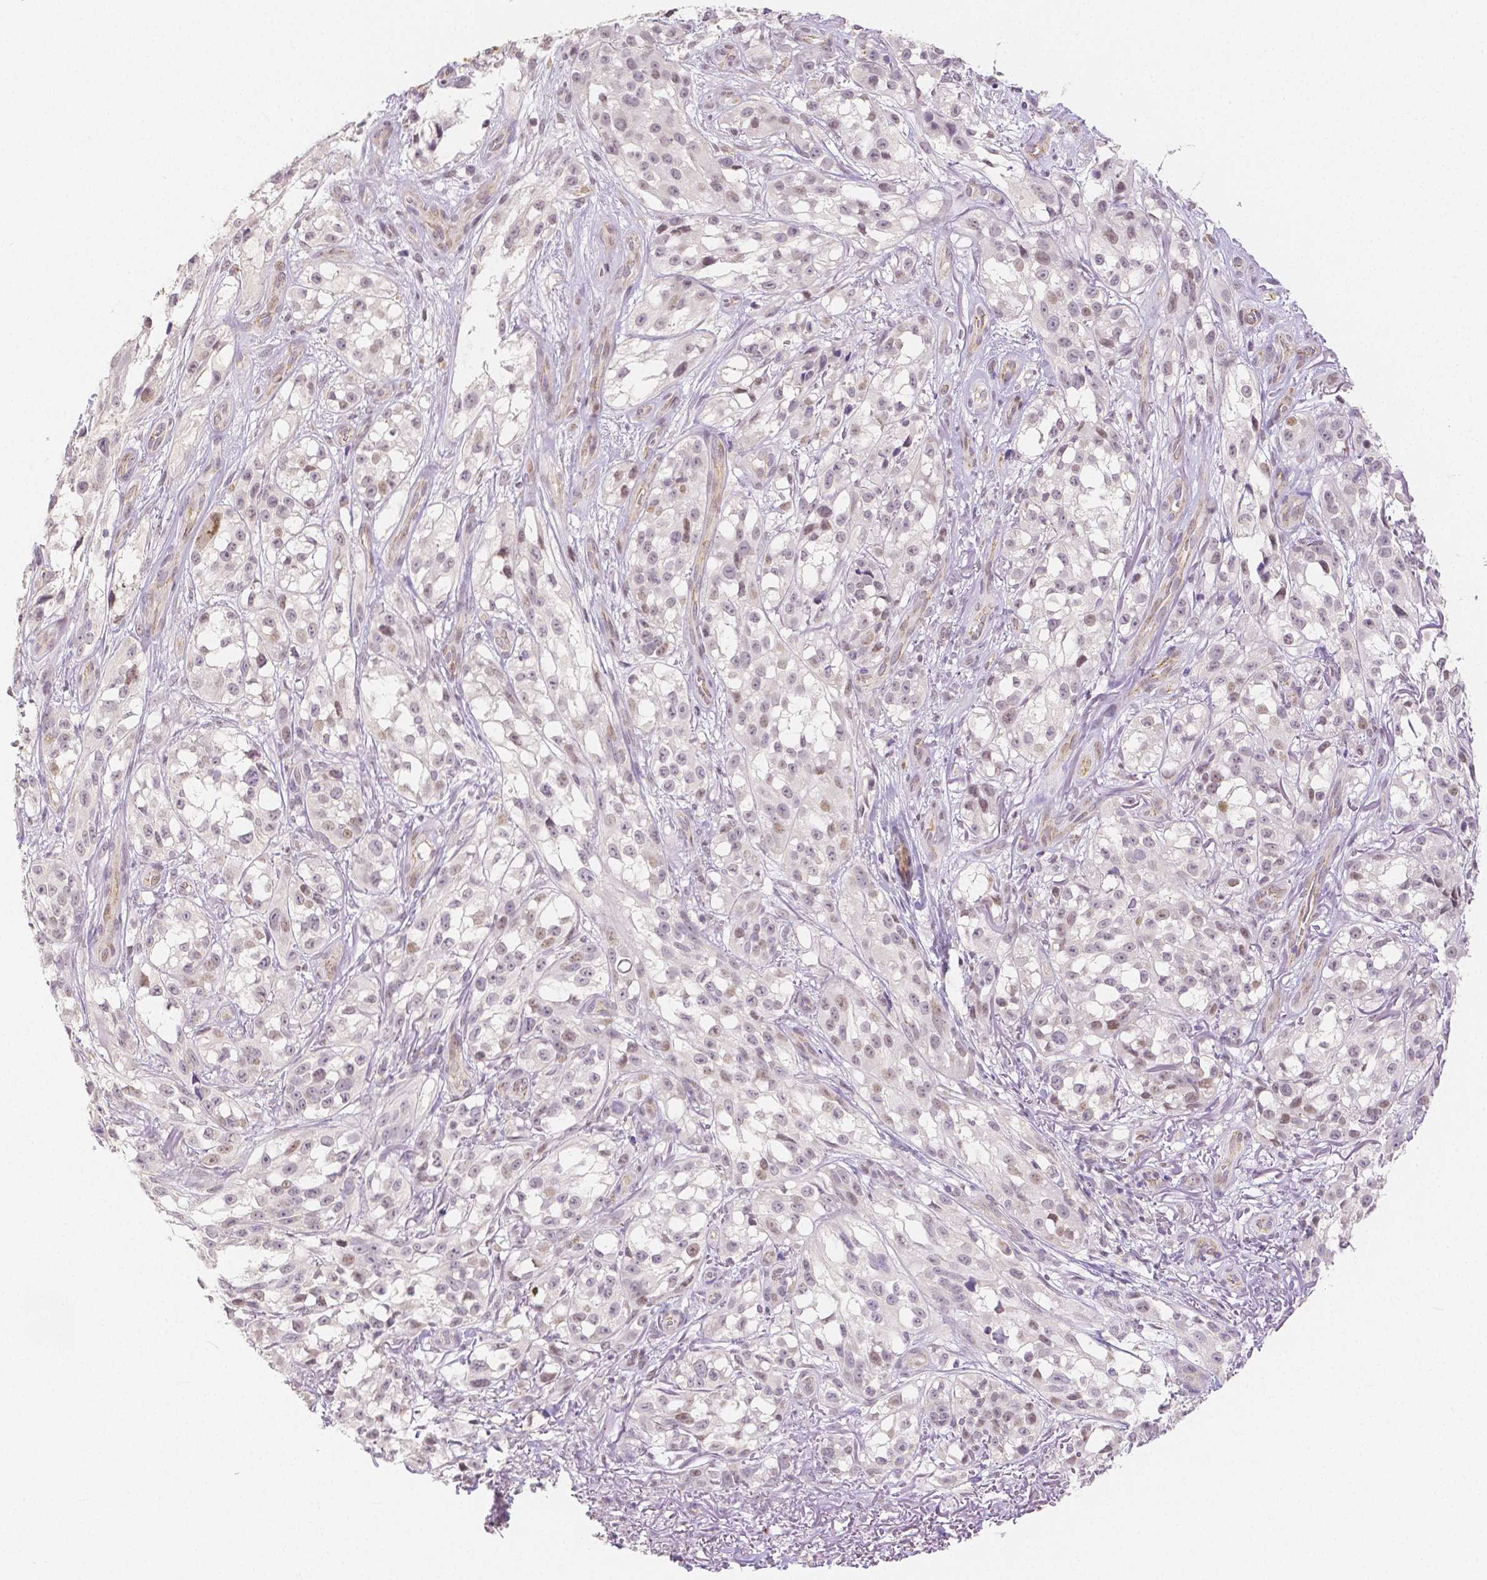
{"staining": {"intensity": "weak", "quantity": "25%-75%", "location": "nuclear"}, "tissue": "melanoma", "cell_type": "Tumor cells", "image_type": "cancer", "snomed": [{"axis": "morphology", "description": "Malignant melanoma, NOS"}, {"axis": "topography", "description": "Skin"}], "caption": "Malignant melanoma stained with a brown dye displays weak nuclear positive positivity in about 25%-75% of tumor cells.", "gene": "OCLN", "patient": {"sex": "female", "age": 85}}